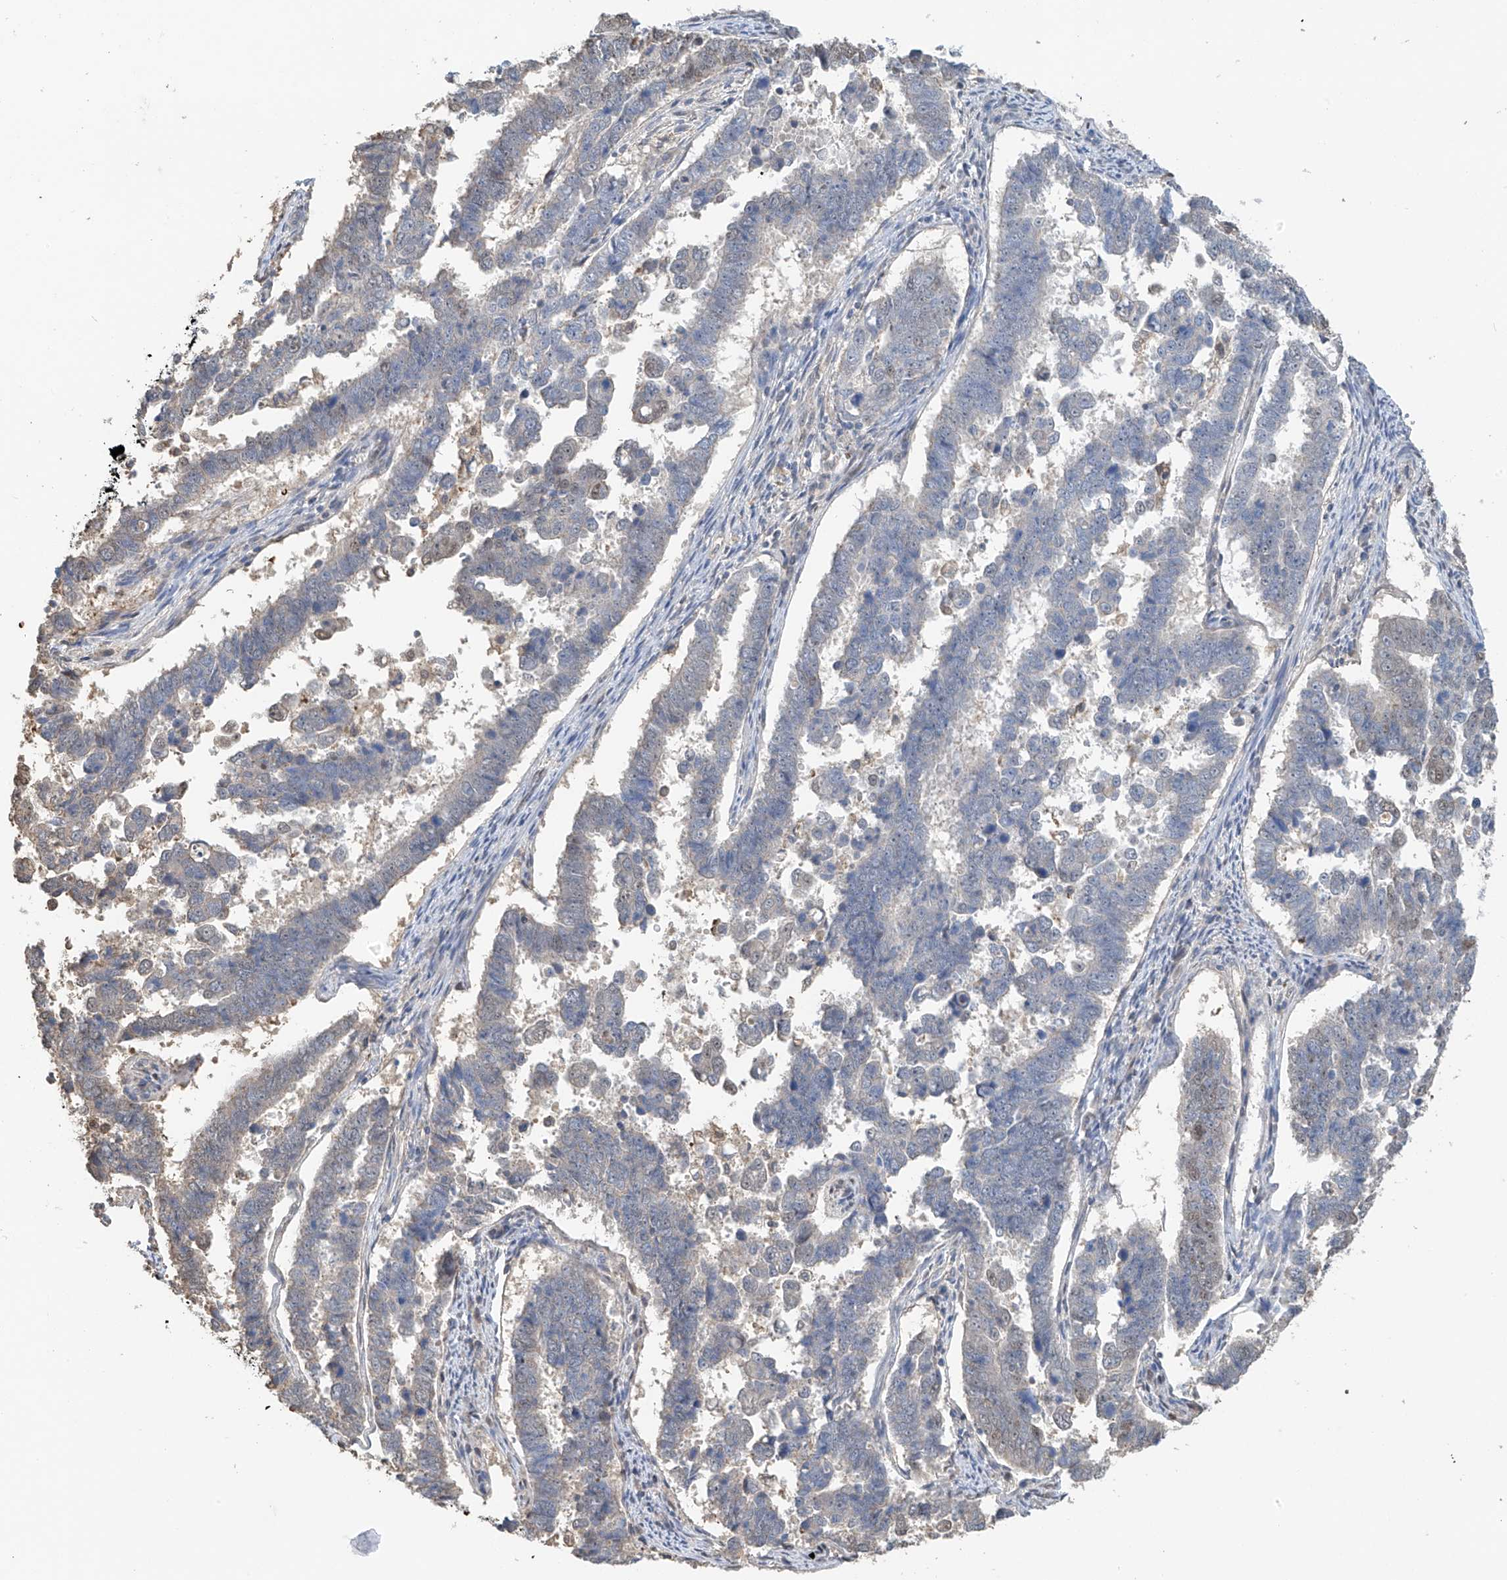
{"staining": {"intensity": "negative", "quantity": "none", "location": "none"}, "tissue": "endometrial cancer", "cell_type": "Tumor cells", "image_type": "cancer", "snomed": [{"axis": "morphology", "description": "Adenocarcinoma, NOS"}, {"axis": "topography", "description": "Endometrium"}], "caption": "An immunohistochemistry (IHC) photomicrograph of endometrial adenocarcinoma is shown. There is no staining in tumor cells of endometrial adenocarcinoma.", "gene": "PMM1", "patient": {"sex": "female", "age": 75}}